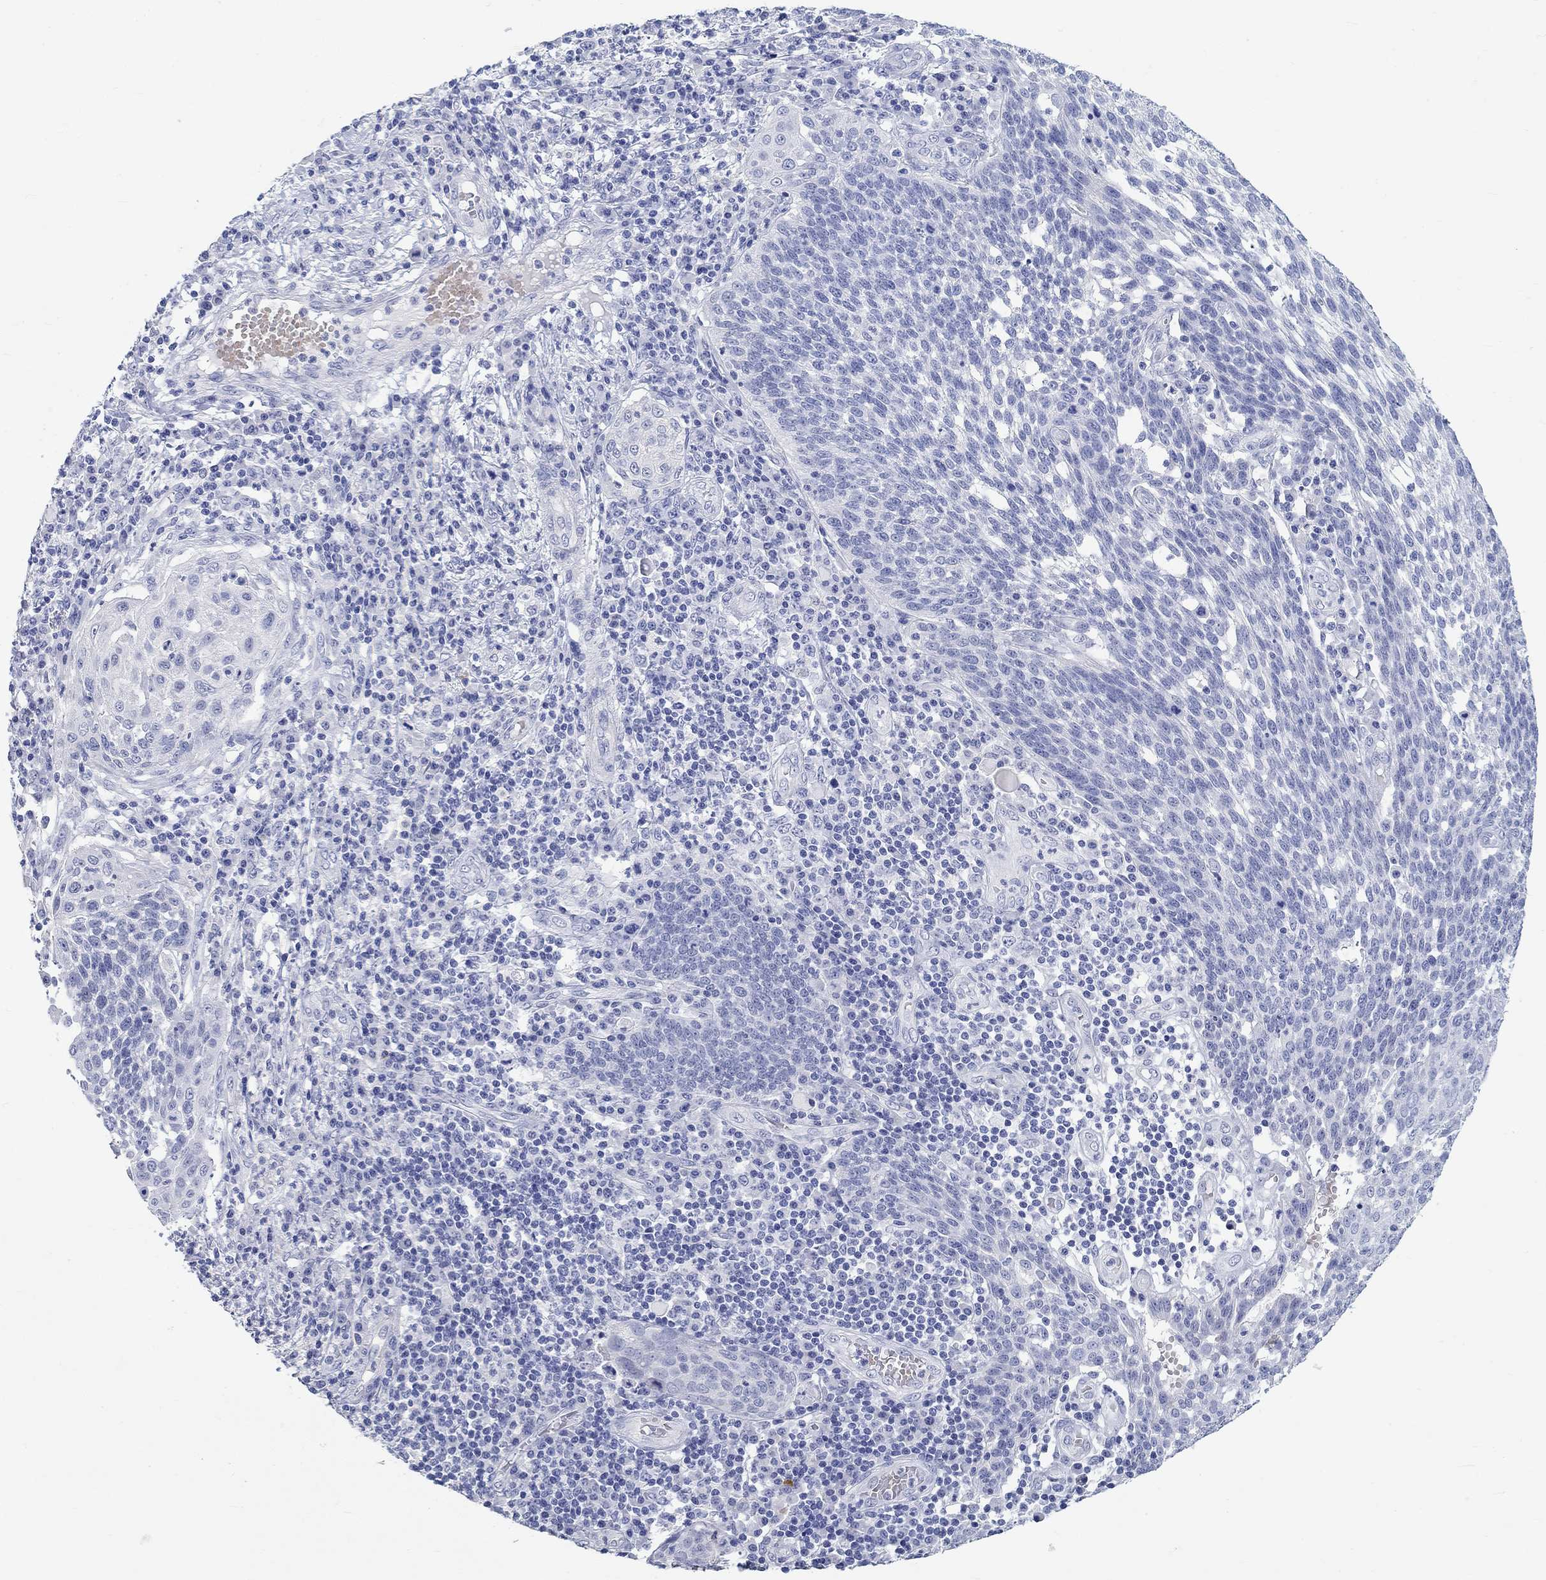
{"staining": {"intensity": "negative", "quantity": "none", "location": "none"}, "tissue": "cervical cancer", "cell_type": "Tumor cells", "image_type": "cancer", "snomed": [{"axis": "morphology", "description": "Squamous cell carcinoma, NOS"}, {"axis": "topography", "description": "Cervix"}], "caption": "DAB (3,3'-diaminobenzidine) immunohistochemical staining of cervical cancer exhibits no significant staining in tumor cells.", "gene": "GRIA3", "patient": {"sex": "female", "age": 34}}